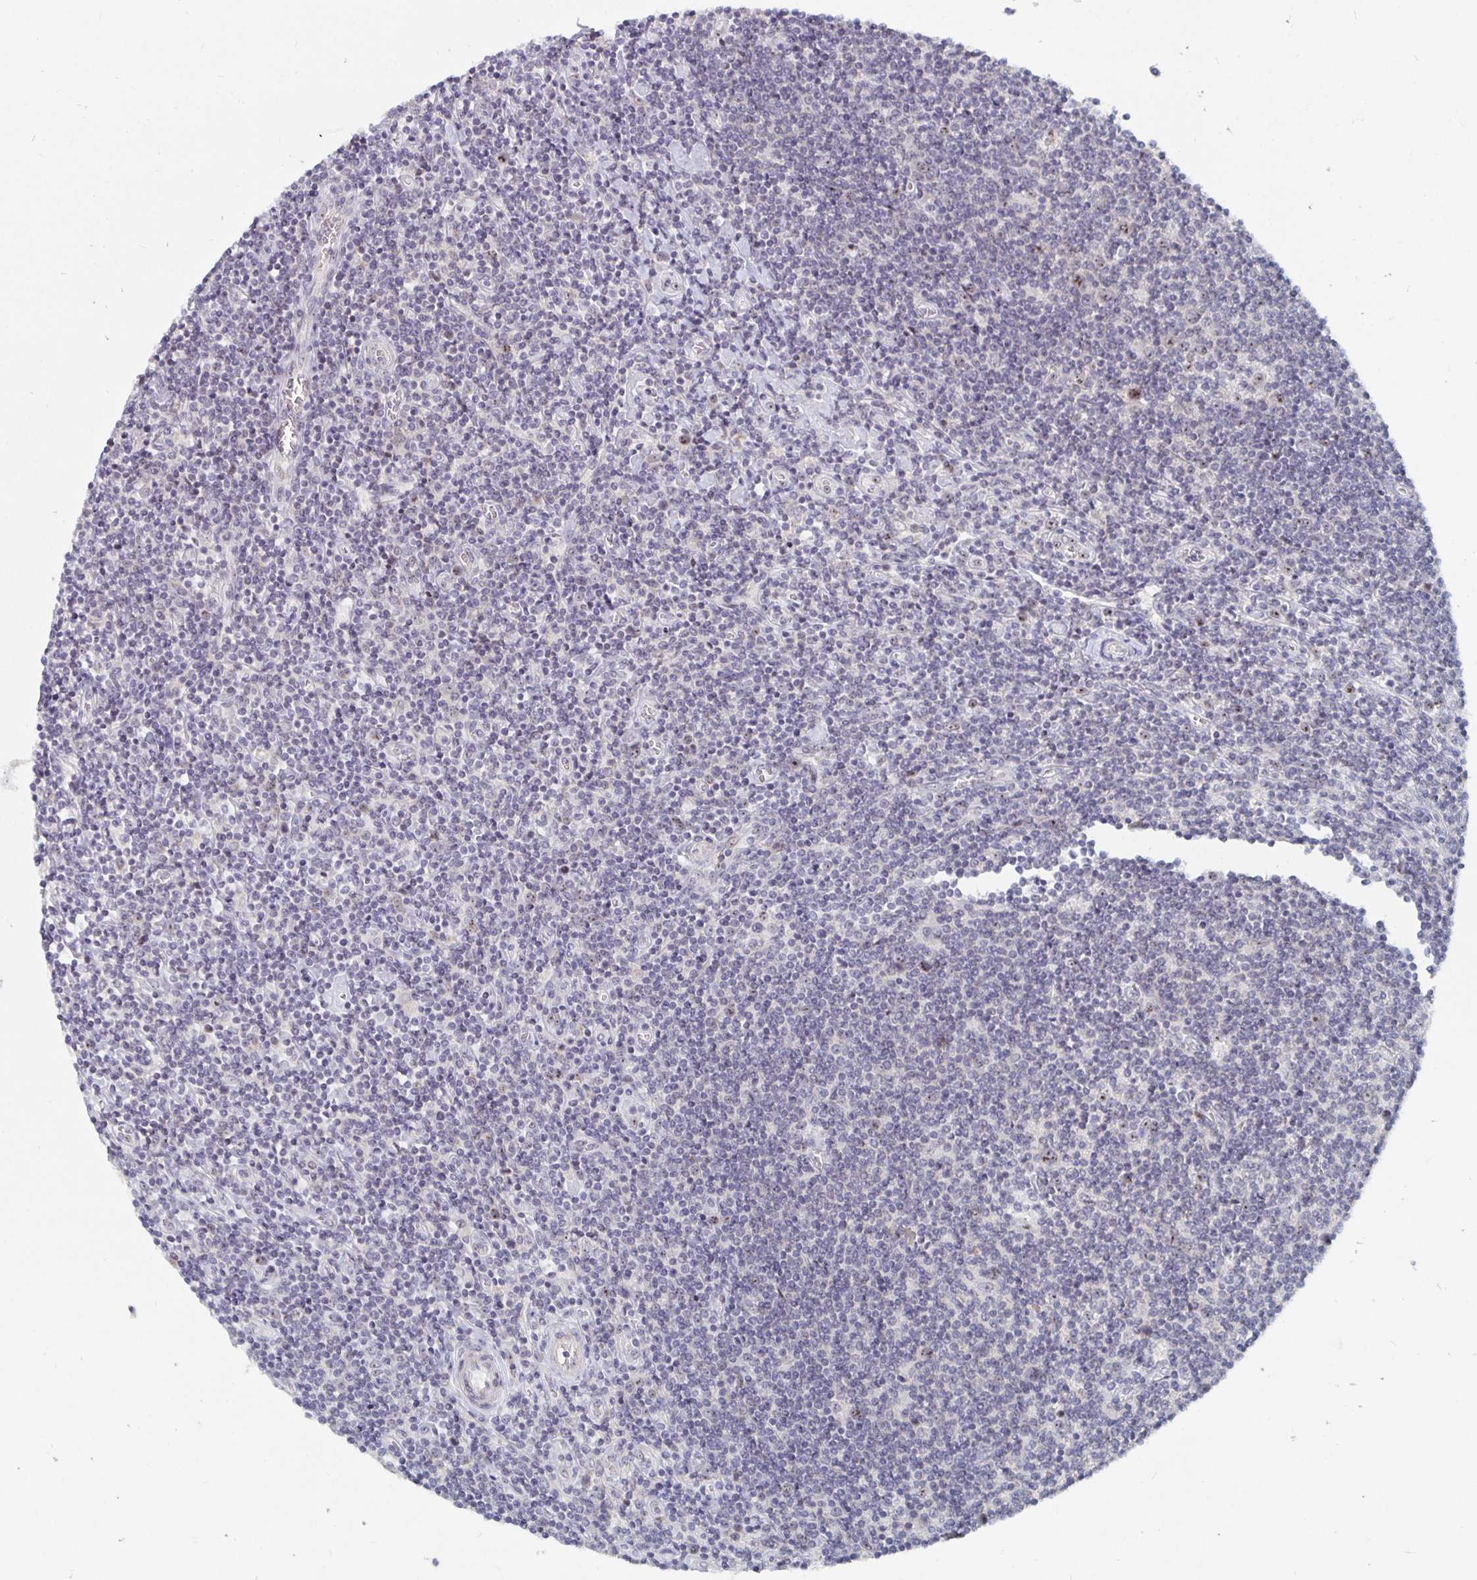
{"staining": {"intensity": "moderate", "quantity": "25%-75%", "location": "nuclear"}, "tissue": "lymphoma", "cell_type": "Tumor cells", "image_type": "cancer", "snomed": [{"axis": "morphology", "description": "Hodgkin's disease, NOS"}, {"axis": "topography", "description": "Lymph node"}], "caption": "Immunohistochemistry histopathology image of lymphoma stained for a protein (brown), which reveals medium levels of moderate nuclear staining in about 25%-75% of tumor cells.", "gene": "NUP85", "patient": {"sex": "male", "age": 40}}